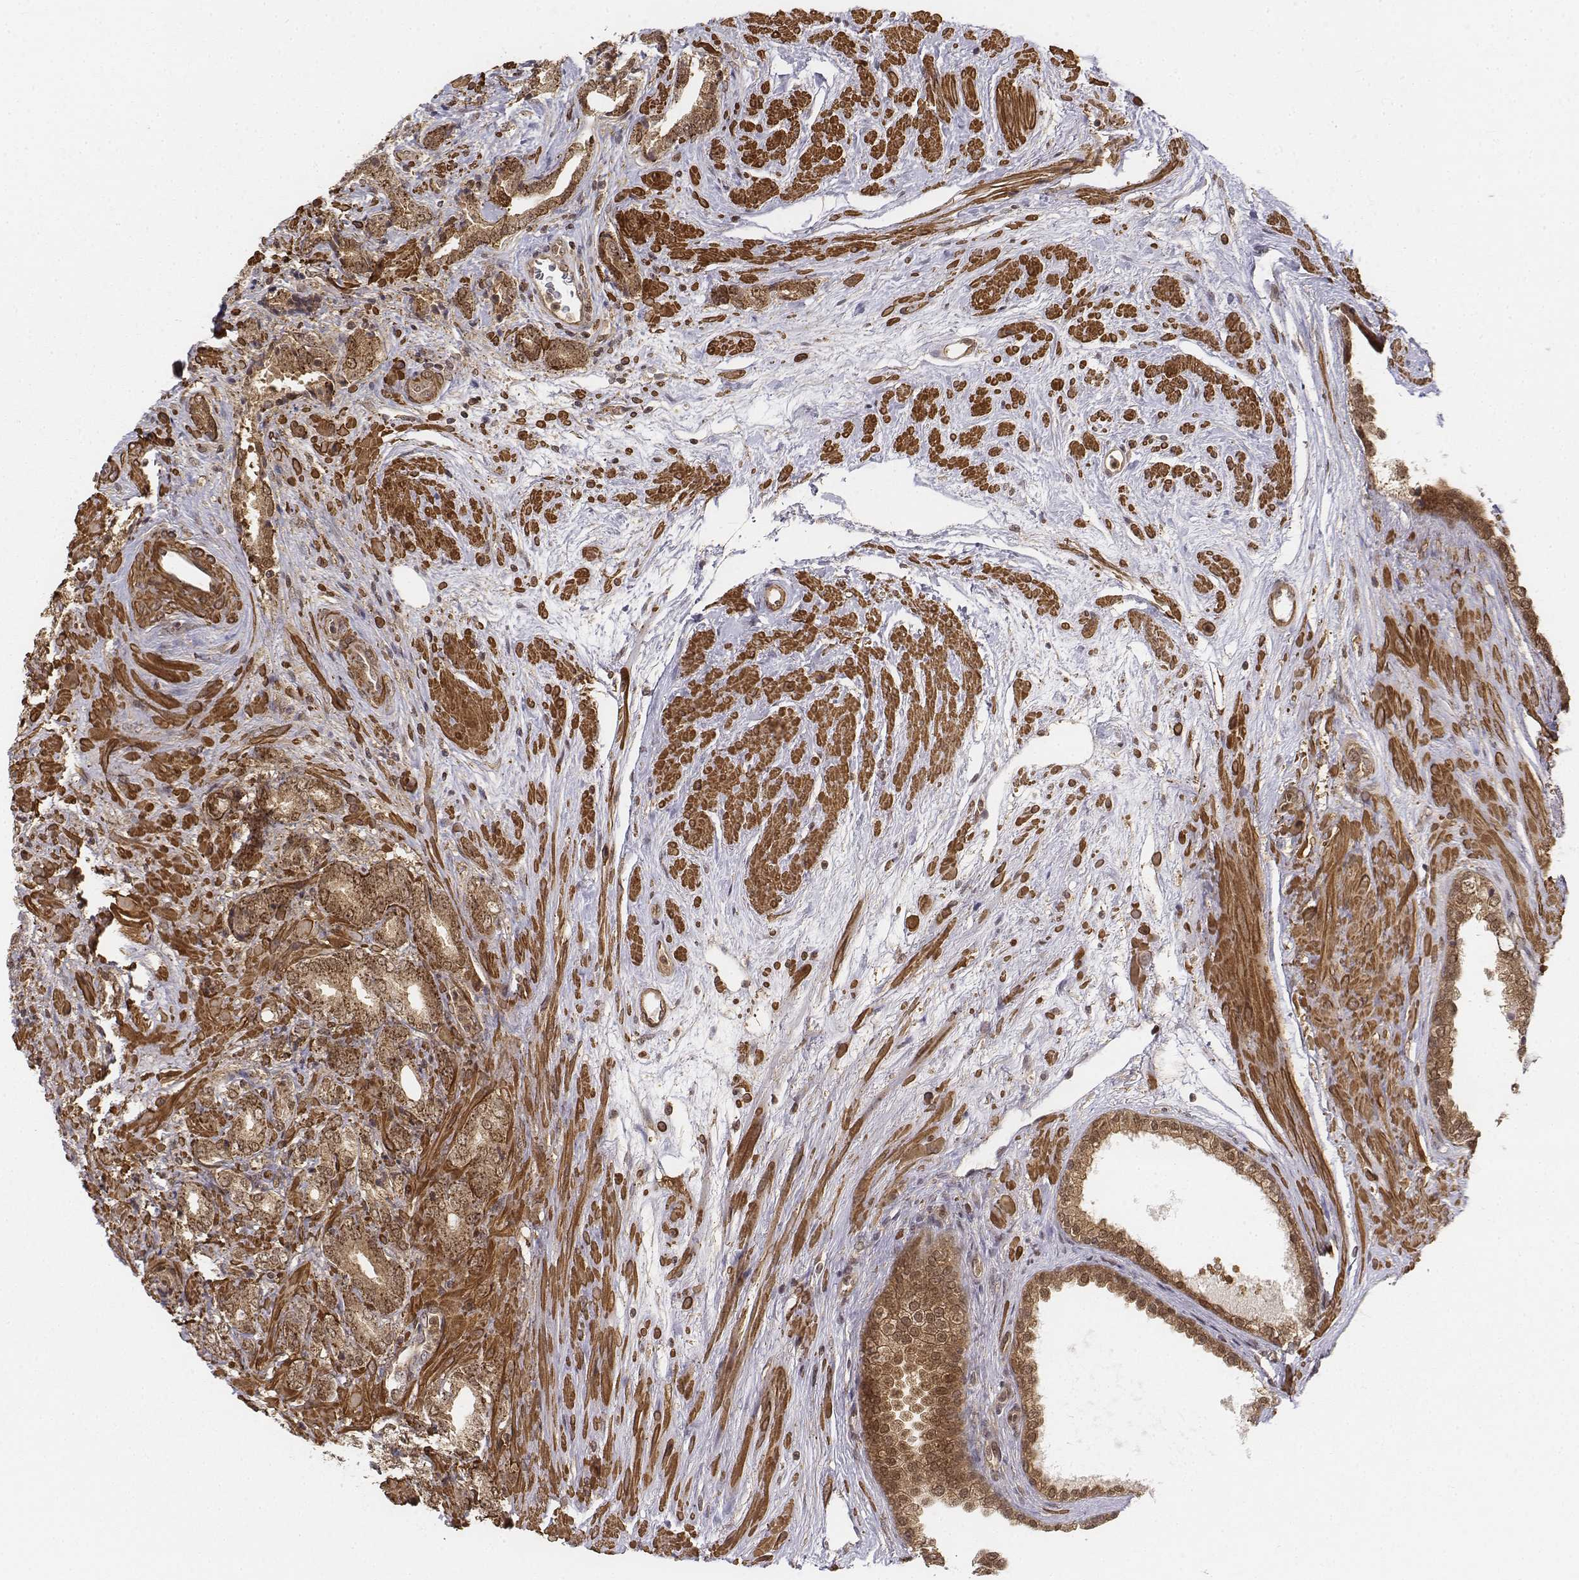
{"staining": {"intensity": "moderate", "quantity": ">75%", "location": "cytoplasmic/membranous,nuclear"}, "tissue": "prostate cancer", "cell_type": "Tumor cells", "image_type": "cancer", "snomed": [{"axis": "morphology", "description": "Adenocarcinoma, High grade"}, {"axis": "topography", "description": "Prostate"}], "caption": "The micrograph reveals staining of prostate cancer, revealing moderate cytoplasmic/membranous and nuclear protein expression (brown color) within tumor cells. Using DAB (brown) and hematoxylin (blue) stains, captured at high magnification using brightfield microscopy.", "gene": "ZFYVE19", "patient": {"sex": "male", "age": 56}}